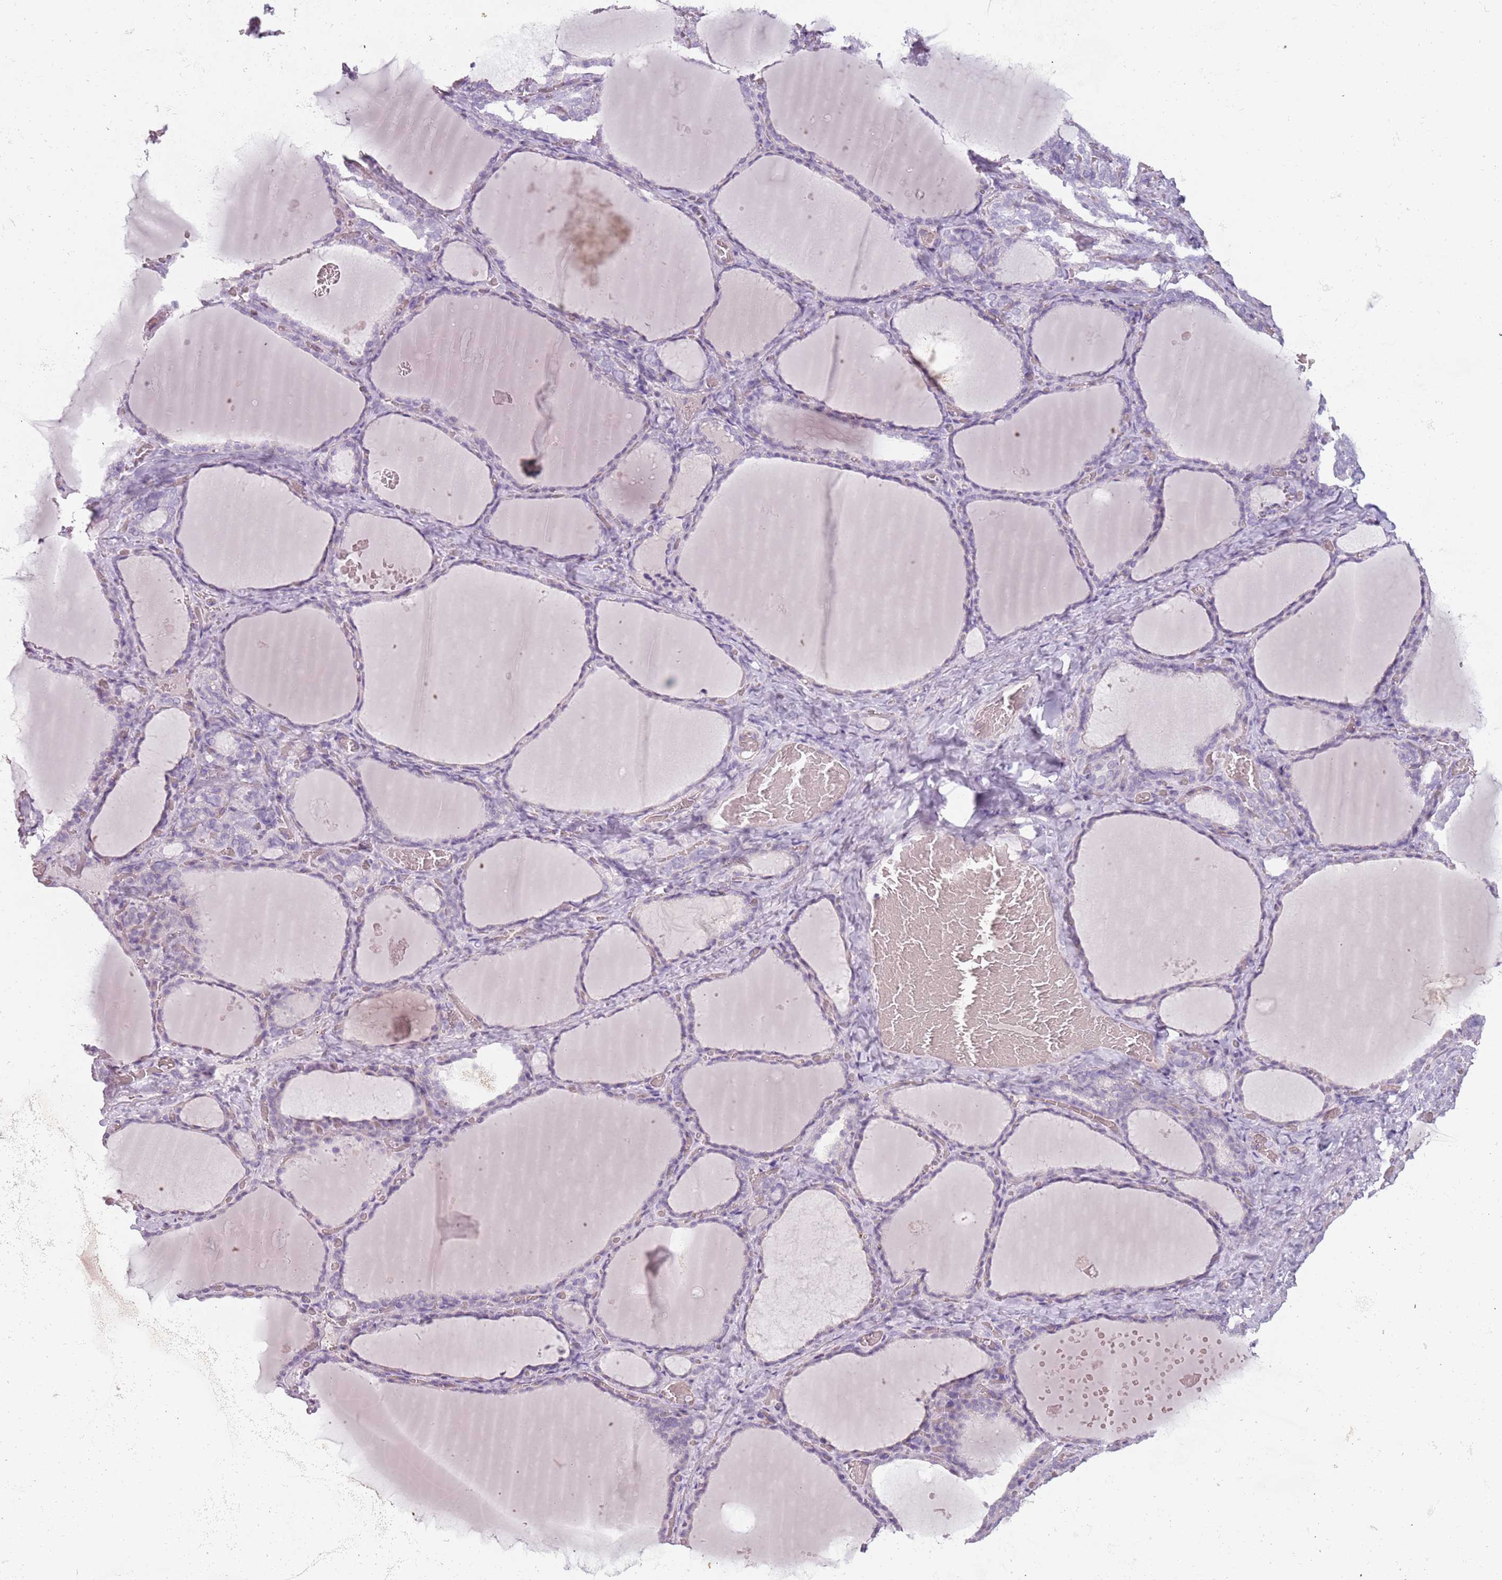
{"staining": {"intensity": "negative", "quantity": "none", "location": "none"}, "tissue": "thyroid gland", "cell_type": "Glandular cells", "image_type": "normal", "snomed": [{"axis": "morphology", "description": "Normal tissue, NOS"}, {"axis": "topography", "description": "Thyroid gland"}], "caption": "There is no significant positivity in glandular cells of thyroid gland. (DAB immunohistochemistry (IHC) with hematoxylin counter stain).", "gene": "RFX2", "patient": {"sex": "female", "age": 39}}